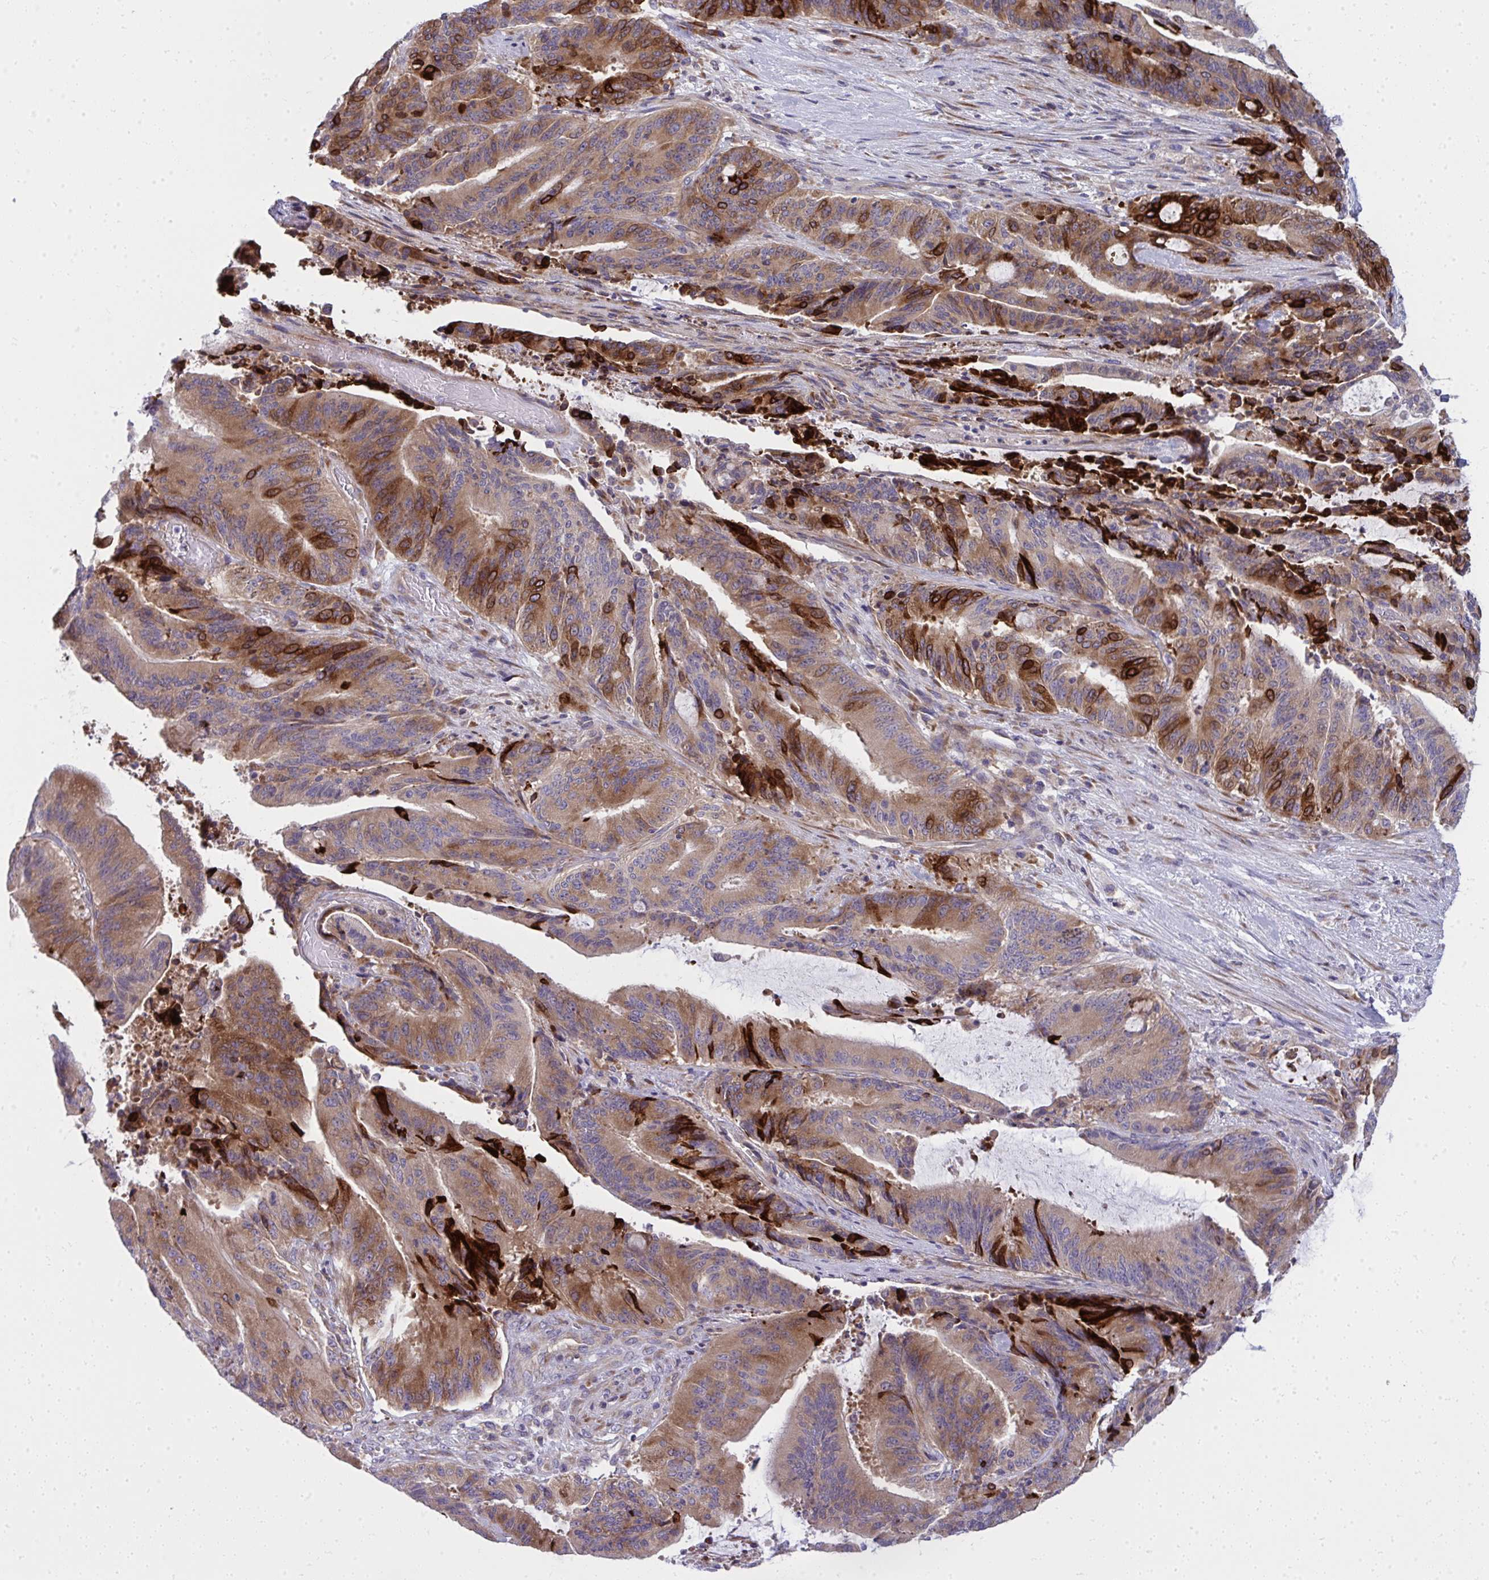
{"staining": {"intensity": "moderate", "quantity": ">75%", "location": "cytoplasmic/membranous"}, "tissue": "liver cancer", "cell_type": "Tumor cells", "image_type": "cancer", "snomed": [{"axis": "morphology", "description": "Normal tissue, NOS"}, {"axis": "morphology", "description": "Cholangiocarcinoma"}, {"axis": "topography", "description": "Liver"}, {"axis": "topography", "description": "Peripheral nerve tissue"}], "caption": "Approximately >75% of tumor cells in cholangiocarcinoma (liver) reveal moderate cytoplasmic/membranous protein positivity as visualized by brown immunohistochemical staining.", "gene": "GFPT2", "patient": {"sex": "female", "age": 73}}